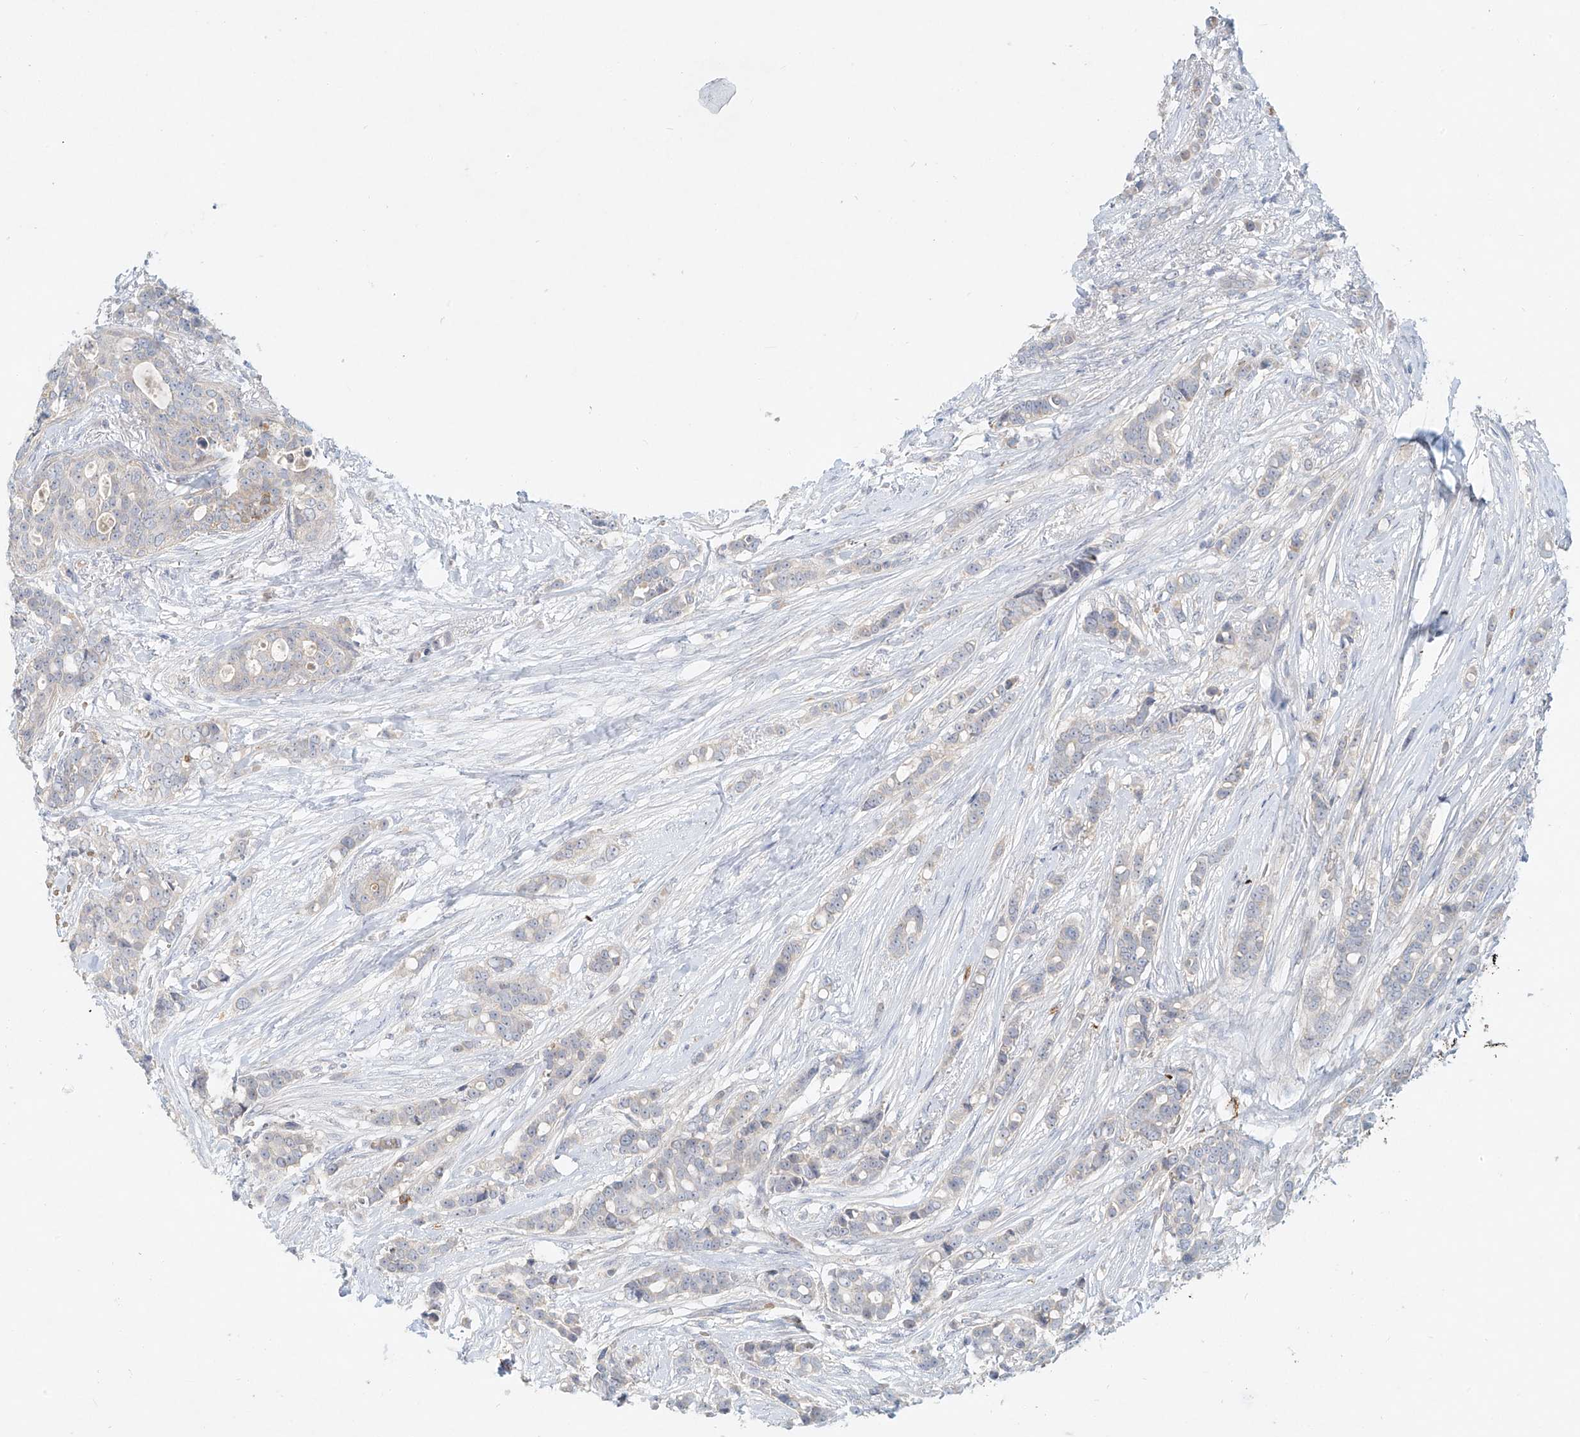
{"staining": {"intensity": "negative", "quantity": "none", "location": "none"}, "tissue": "breast cancer", "cell_type": "Tumor cells", "image_type": "cancer", "snomed": [{"axis": "morphology", "description": "Lobular carcinoma"}, {"axis": "topography", "description": "Breast"}], "caption": "Tumor cells show no significant staining in breast lobular carcinoma.", "gene": "SYTL3", "patient": {"sex": "female", "age": 51}}